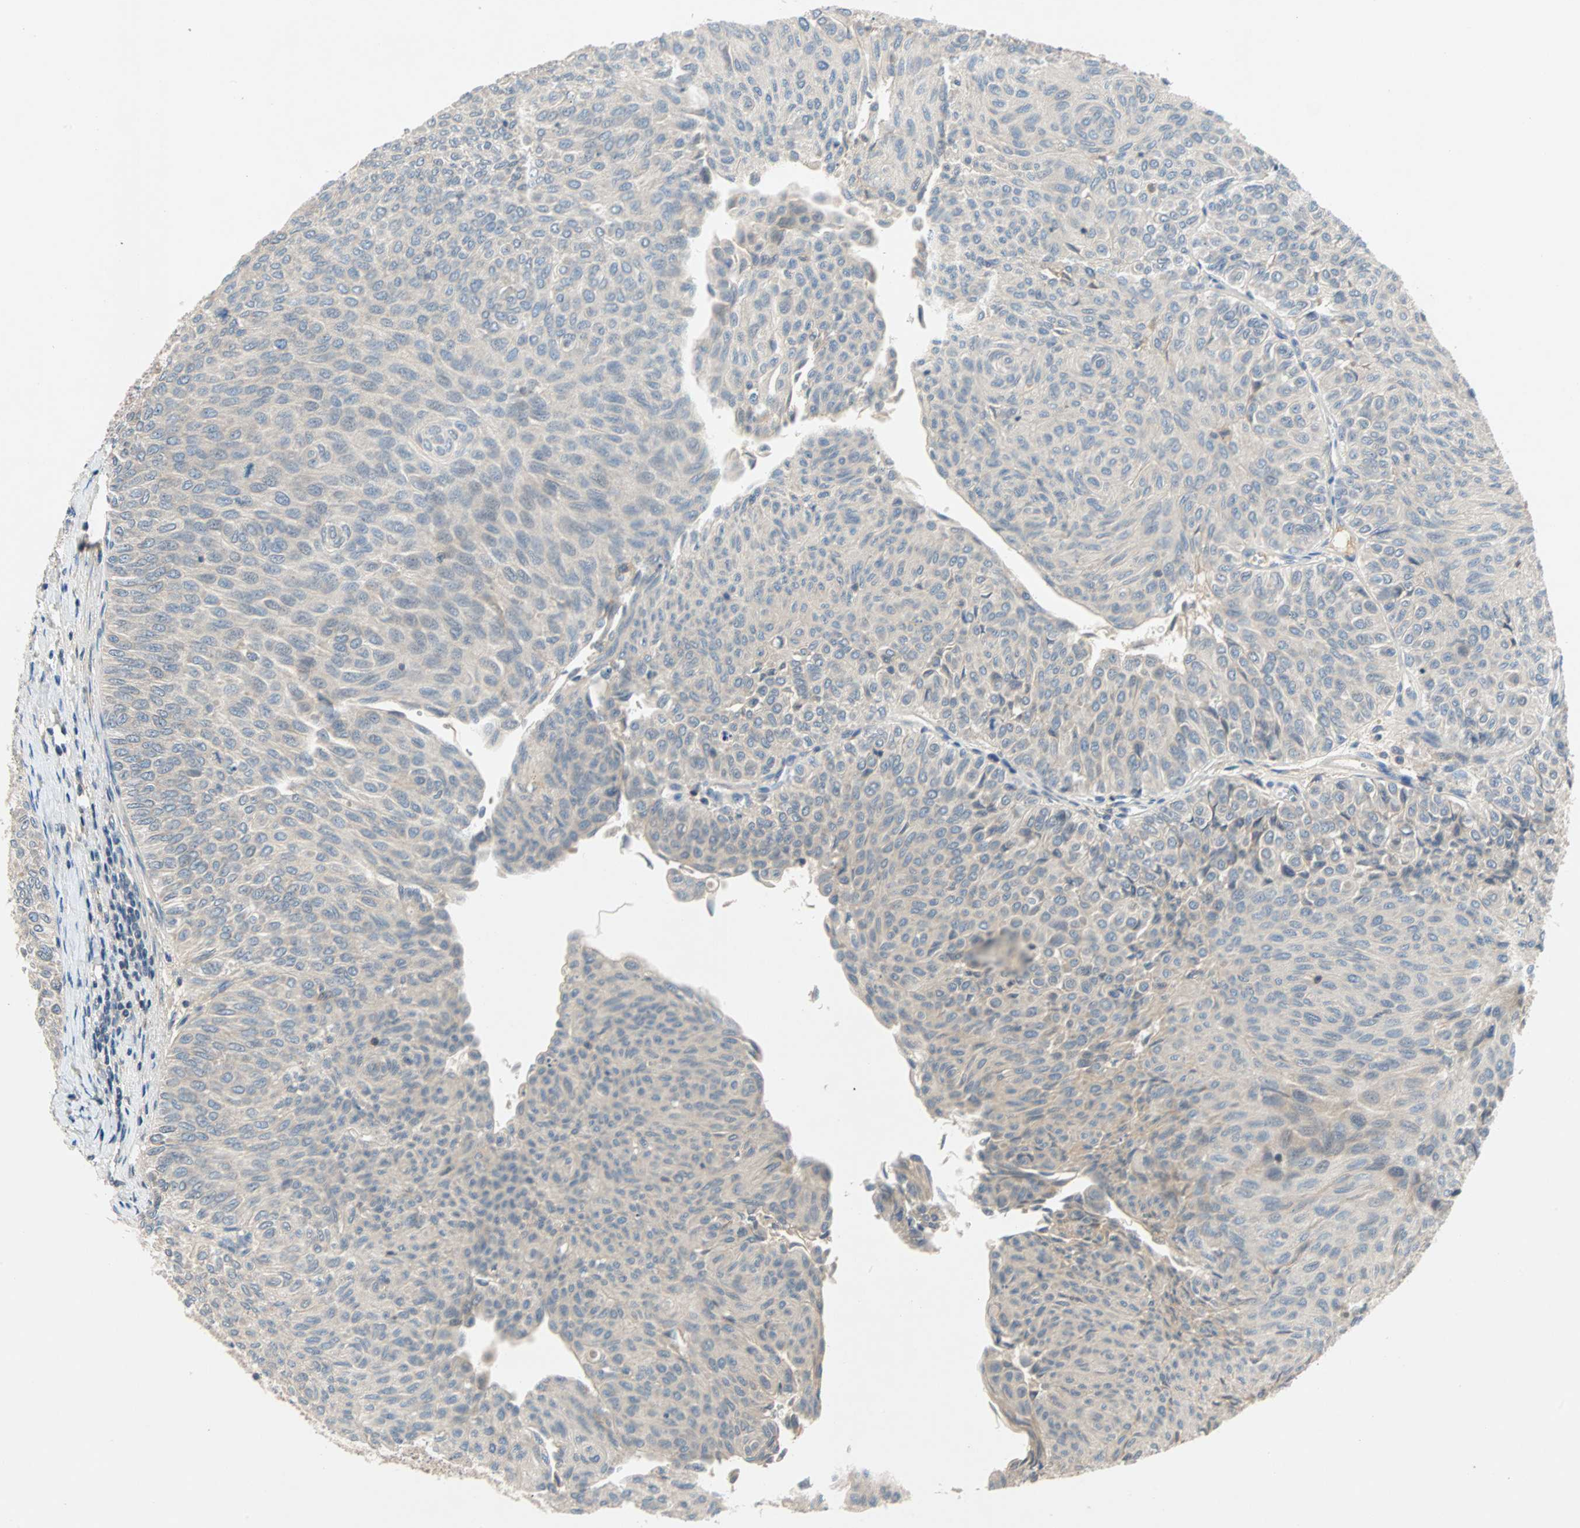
{"staining": {"intensity": "negative", "quantity": "none", "location": "none"}, "tissue": "urothelial cancer", "cell_type": "Tumor cells", "image_type": "cancer", "snomed": [{"axis": "morphology", "description": "Urothelial carcinoma, Low grade"}, {"axis": "topography", "description": "Urinary bladder"}], "caption": "The IHC image has no significant expression in tumor cells of low-grade urothelial carcinoma tissue. (DAB (3,3'-diaminobenzidine) IHC, high magnification).", "gene": "MAP4K1", "patient": {"sex": "male", "age": 78}}